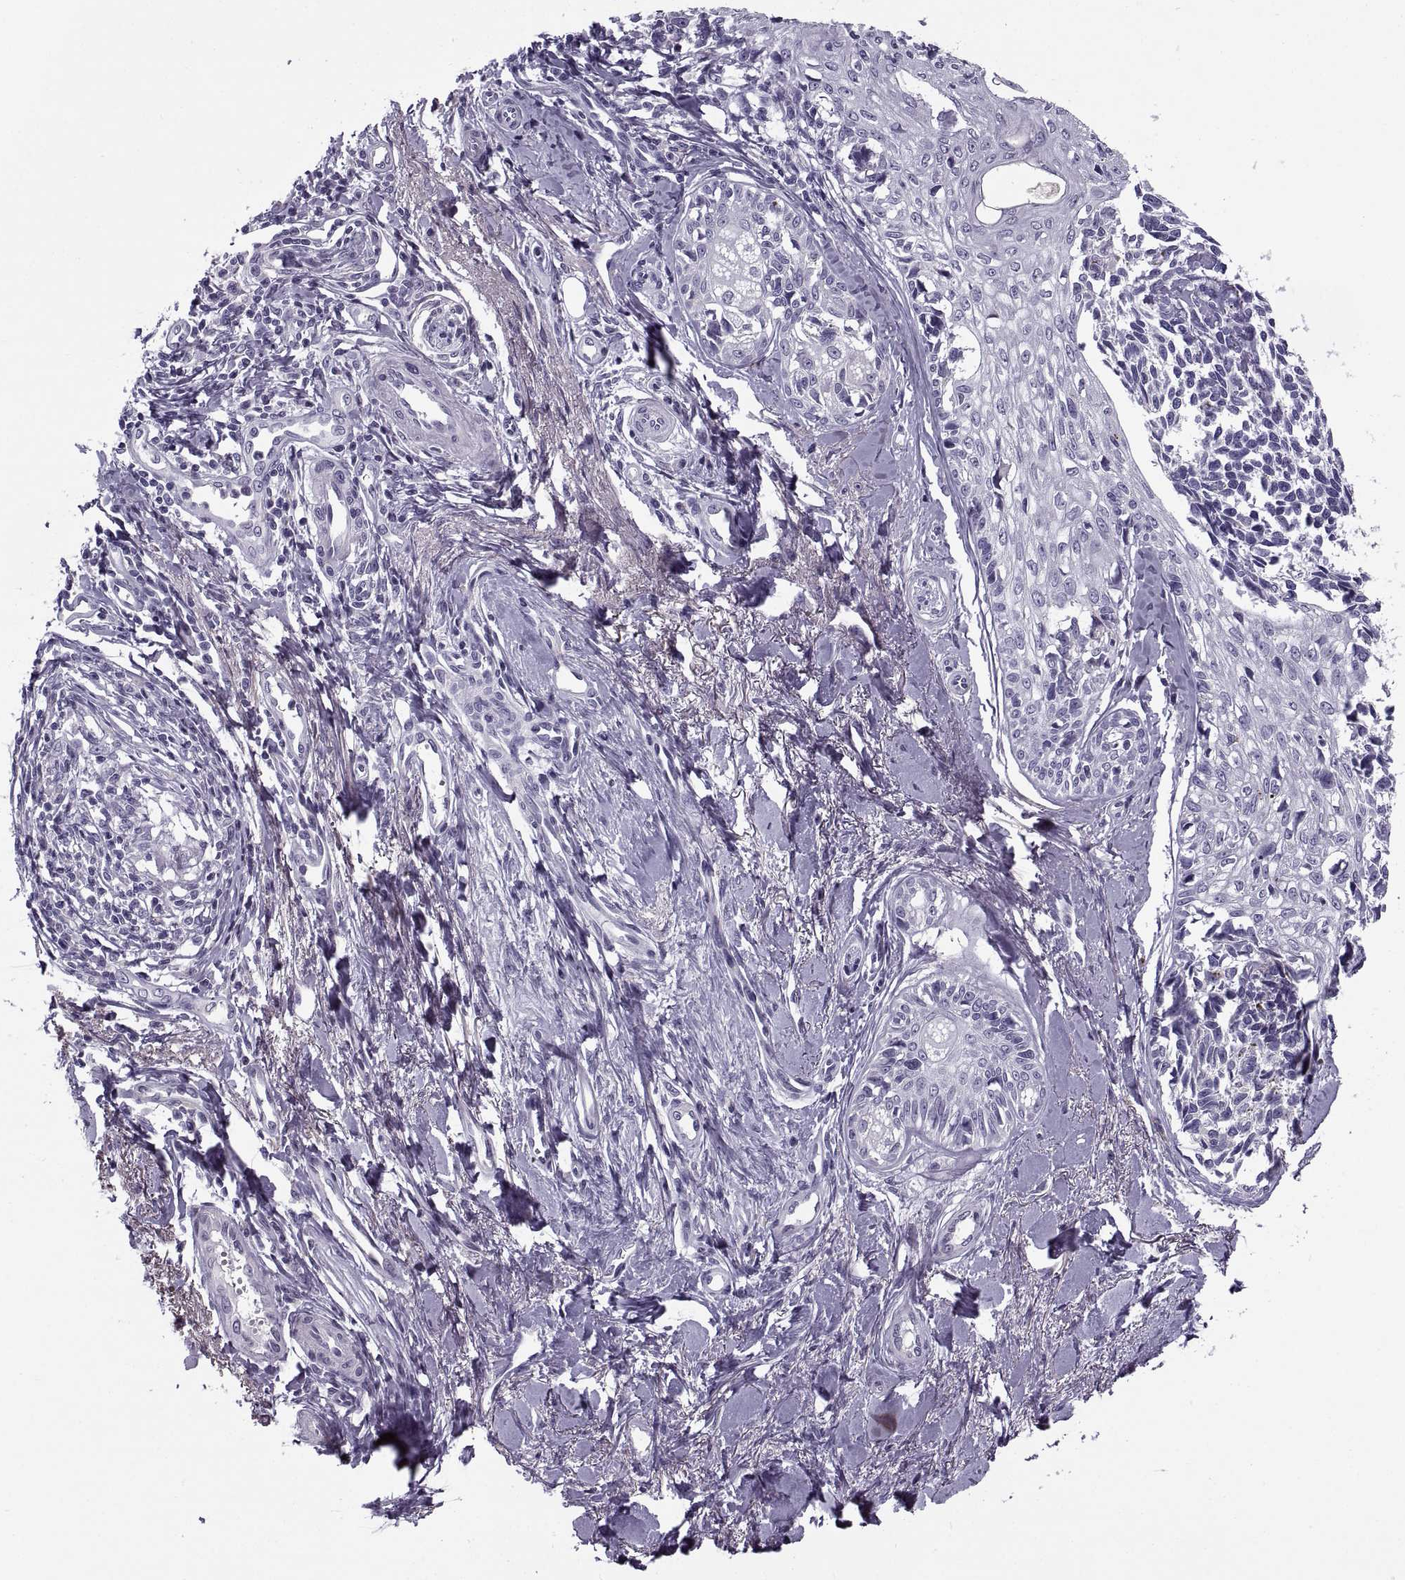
{"staining": {"intensity": "negative", "quantity": "none", "location": "none"}, "tissue": "melanoma", "cell_type": "Tumor cells", "image_type": "cancer", "snomed": [{"axis": "morphology", "description": "Malignant melanoma, NOS"}, {"axis": "topography", "description": "Skin"}], "caption": "The immunohistochemistry image has no significant staining in tumor cells of melanoma tissue.", "gene": "CALCR", "patient": {"sex": "female", "age": 86}}